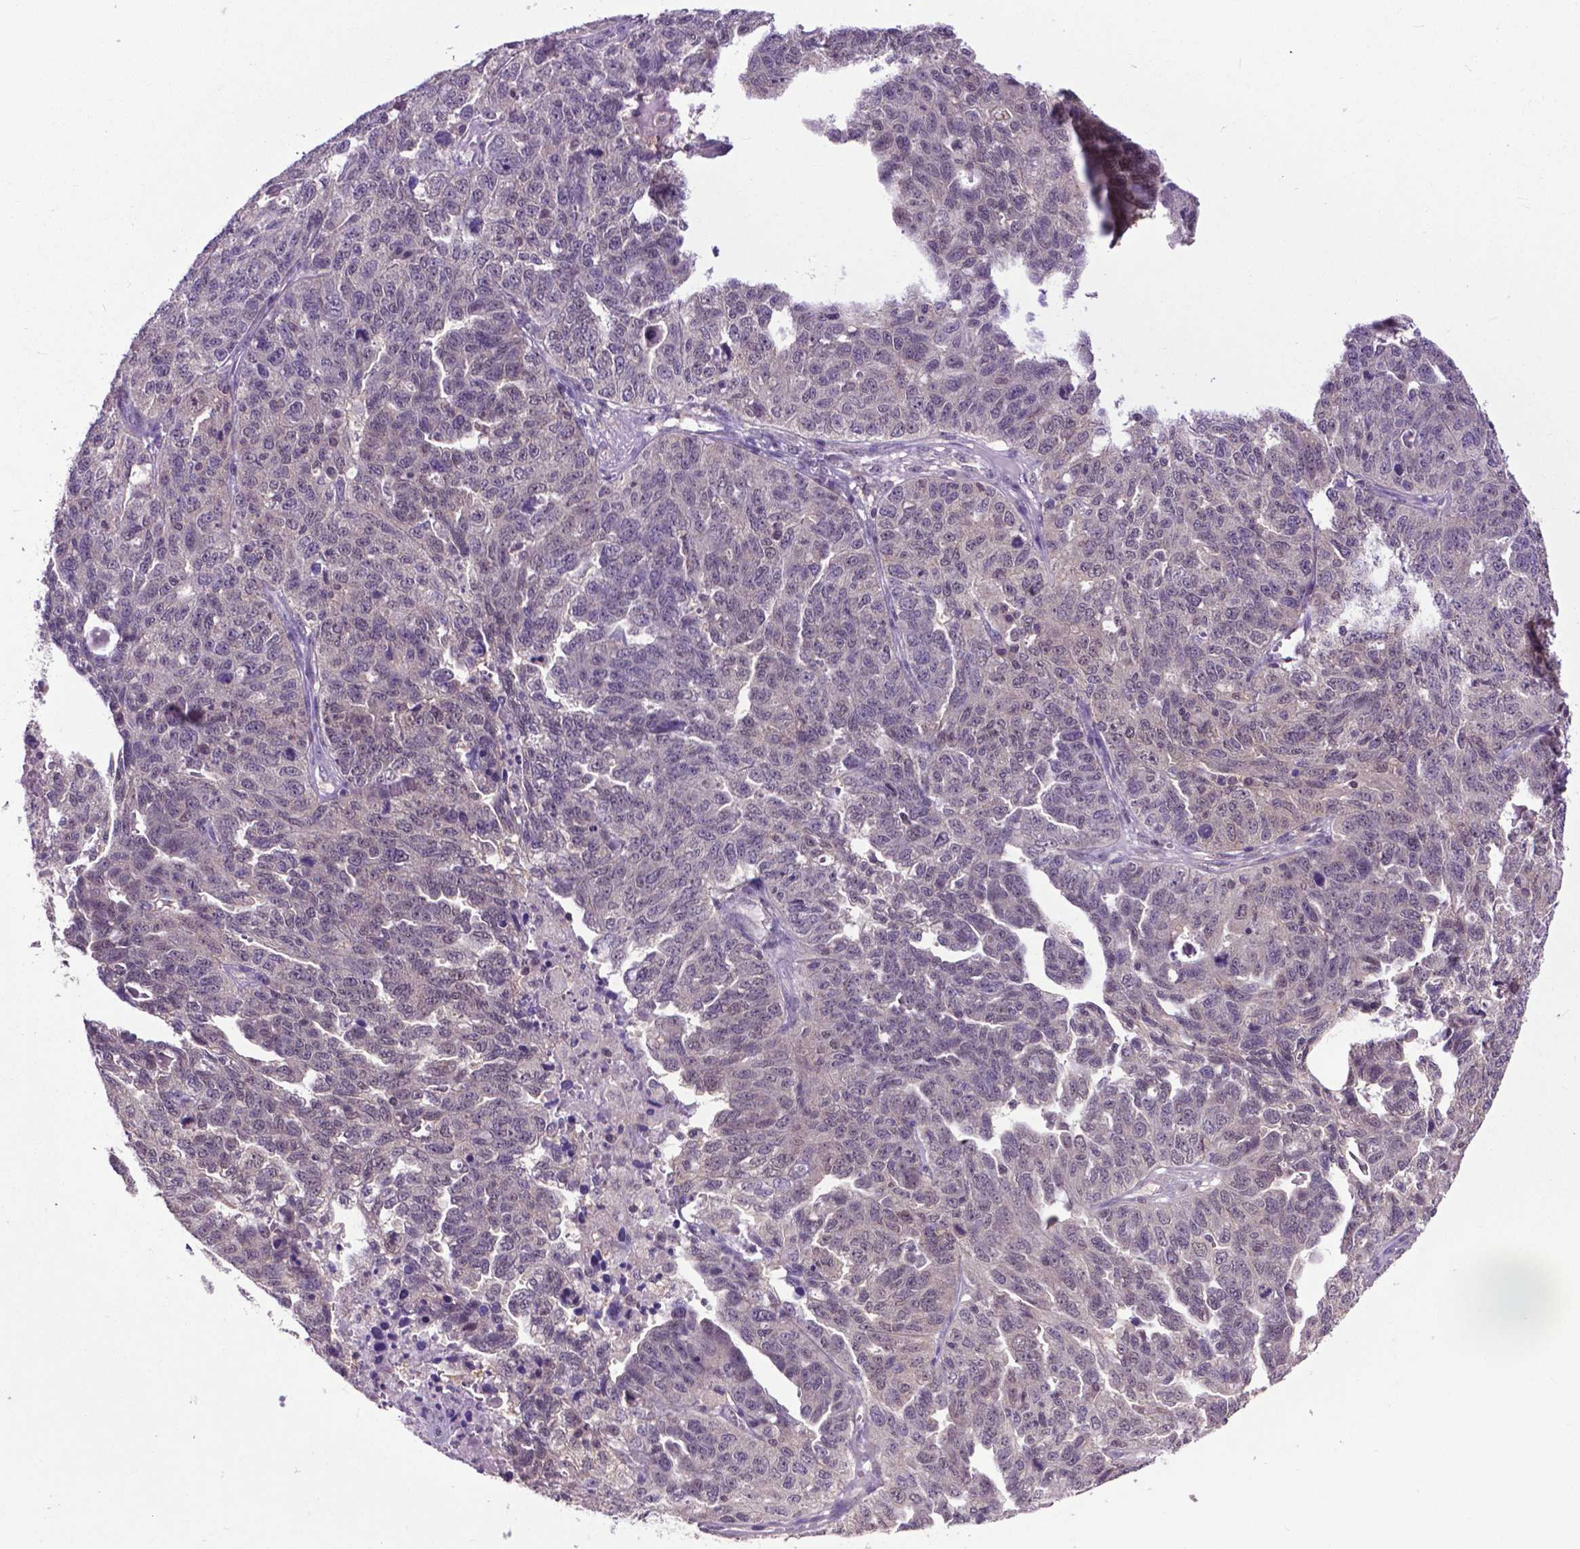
{"staining": {"intensity": "negative", "quantity": "none", "location": "none"}, "tissue": "ovarian cancer", "cell_type": "Tumor cells", "image_type": "cancer", "snomed": [{"axis": "morphology", "description": "Cystadenocarcinoma, serous, NOS"}, {"axis": "topography", "description": "Ovary"}], "caption": "Immunohistochemistry photomicrograph of neoplastic tissue: human ovarian cancer stained with DAB (3,3'-diaminobenzidine) exhibits no significant protein staining in tumor cells. (DAB IHC, high magnification).", "gene": "OTUB1", "patient": {"sex": "female", "age": 71}}